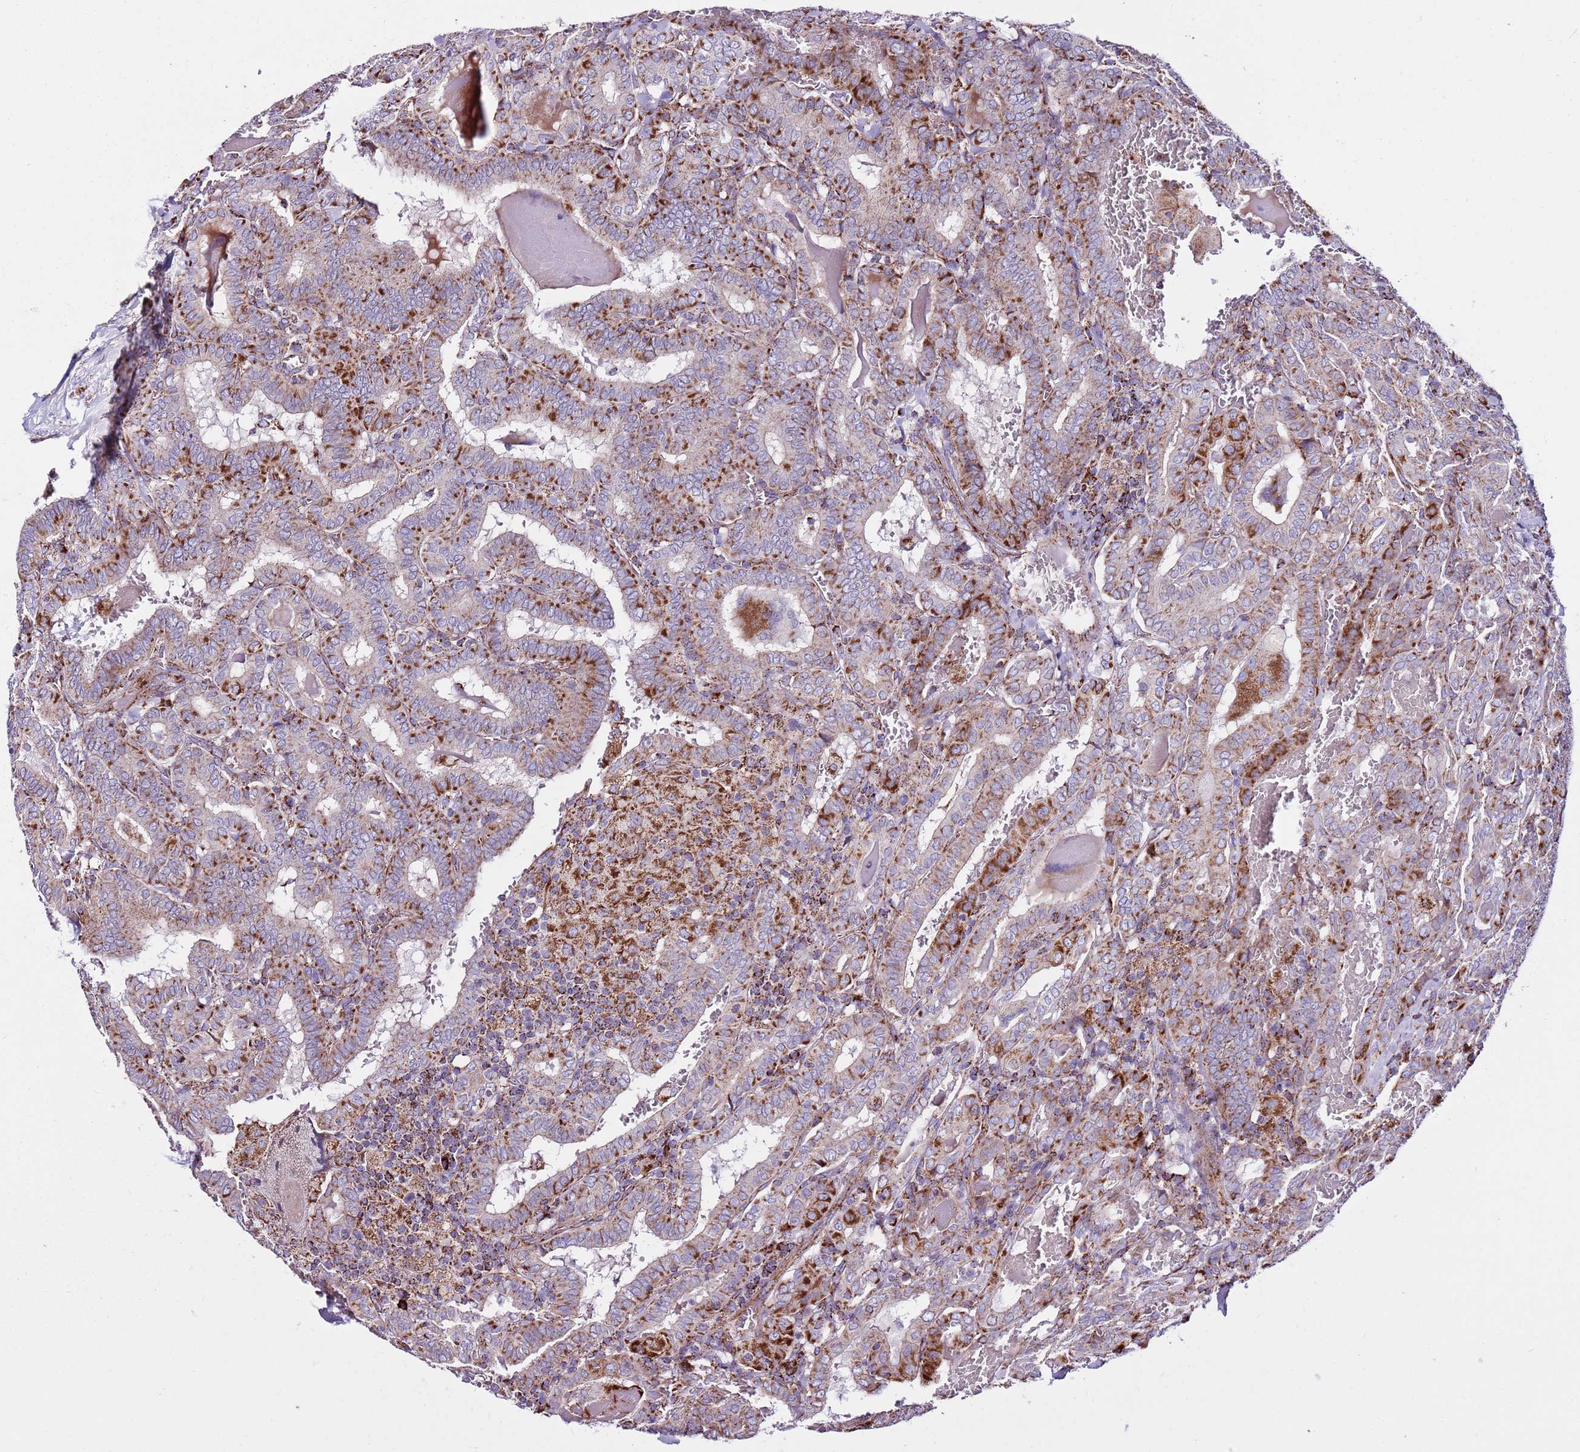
{"staining": {"intensity": "strong", "quantity": "25%-75%", "location": "cytoplasmic/membranous"}, "tissue": "thyroid cancer", "cell_type": "Tumor cells", "image_type": "cancer", "snomed": [{"axis": "morphology", "description": "Papillary adenocarcinoma, NOS"}, {"axis": "topography", "description": "Thyroid gland"}], "caption": "This is an image of IHC staining of thyroid papillary adenocarcinoma, which shows strong expression in the cytoplasmic/membranous of tumor cells.", "gene": "HECTD4", "patient": {"sex": "female", "age": 72}}